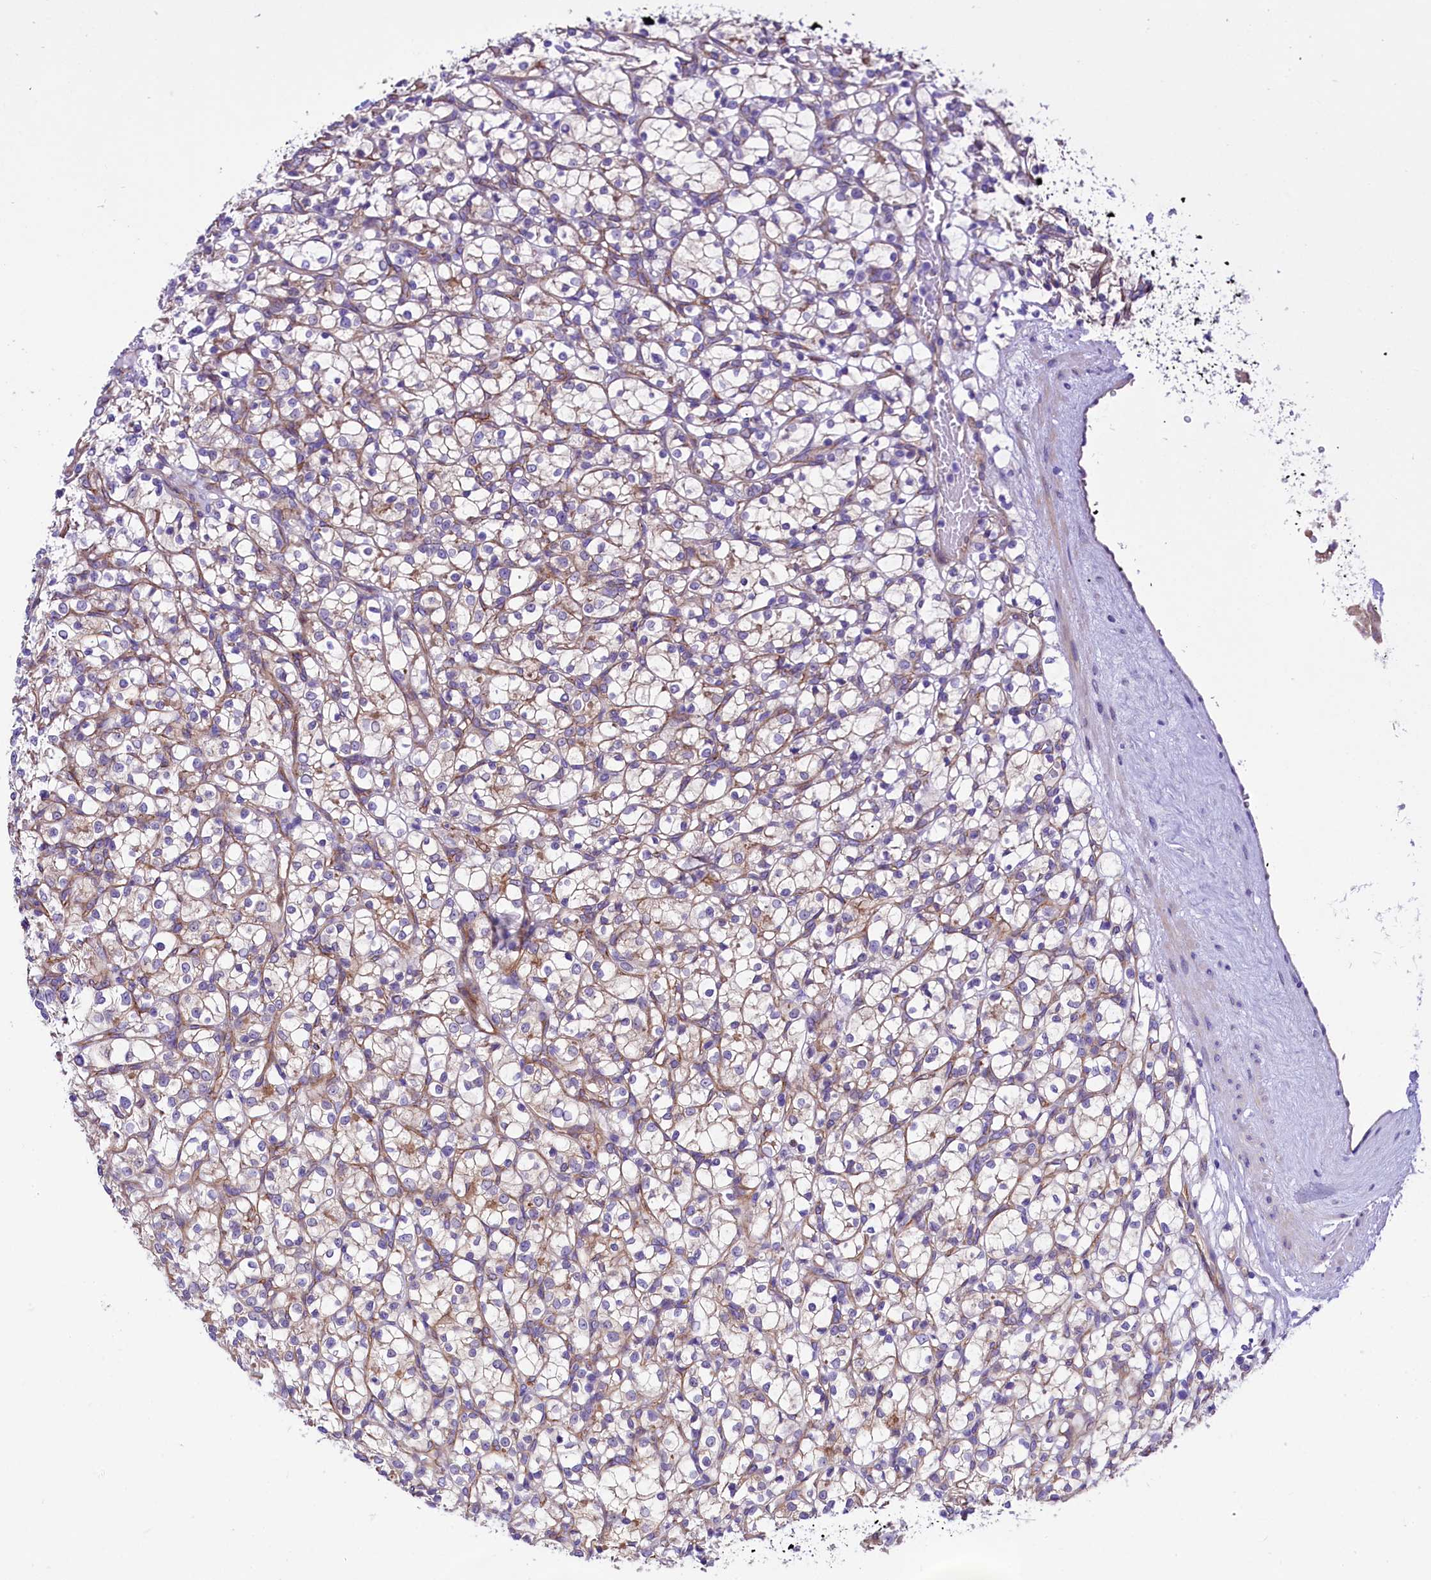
{"staining": {"intensity": "weak", "quantity": "<25%", "location": "cytoplasmic/membranous"}, "tissue": "renal cancer", "cell_type": "Tumor cells", "image_type": "cancer", "snomed": [{"axis": "morphology", "description": "Adenocarcinoma, NOS"}, {"axis": "topography", "description": "Kidney"}], "caption": "The micrograph displays no significant positivity in tumor cells of adenocarcinoma (renal).", "gene": "SLF1", "patient": {"sex": "female", "age": 69}}